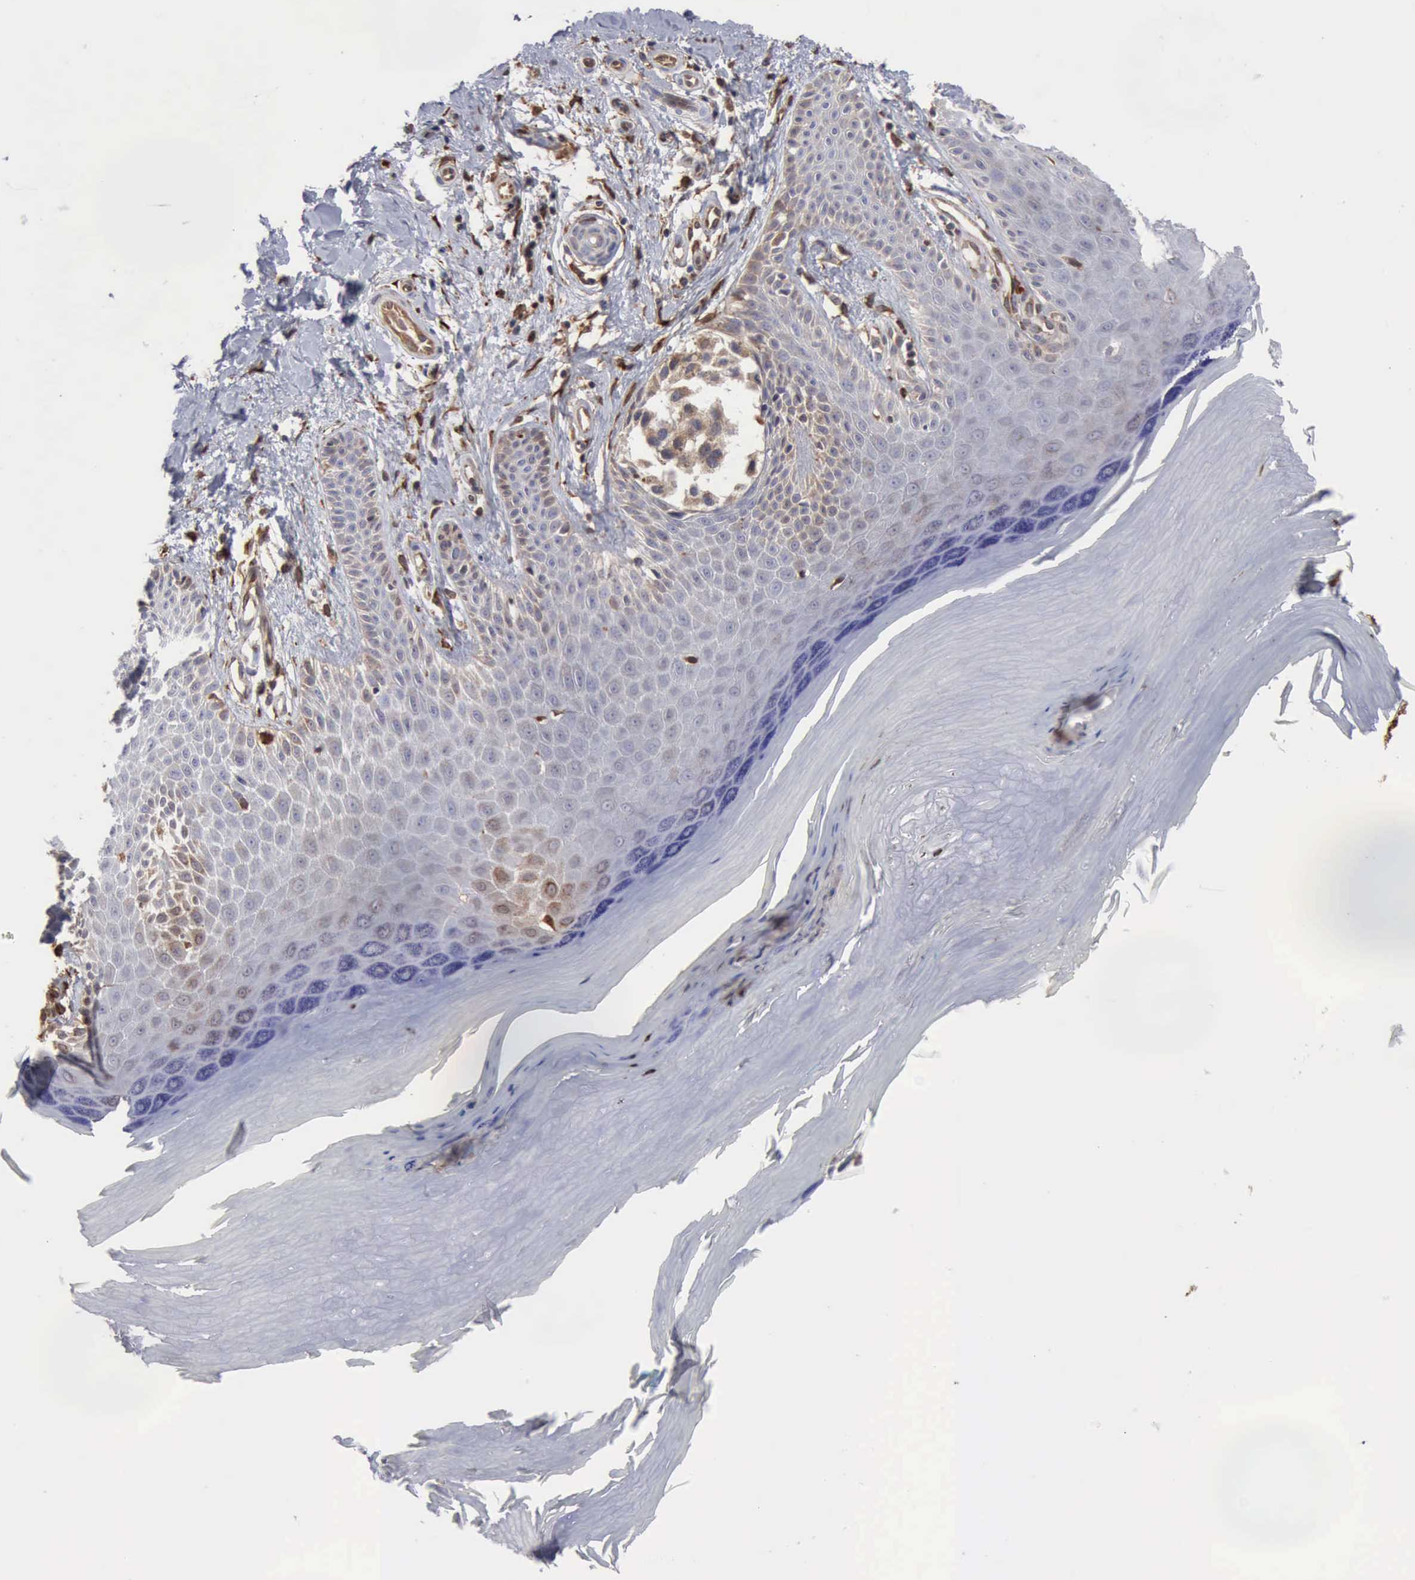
{"staining": {"intensity": "moderate", "quantity": ">75%", "location": "cytoplasmic/membranous"}, "tissue": "melanoma", "cell_type": "Tumor cells", "image_type": "cancer", "snomed": [{"axis": "morphology", "description": "Malignant melanoma, NOS"}, {"axis": "topography", "description": "Skin"}], "caption": "Protein staining by IHC reveals moderate cytoplasmic/membranous positivity in about >75% of tumor cells in melanoma. The protein of interest is shown in brown color, while the nuclei are stained blue.", "gene": "APOL2", "patient": {"sex": "male", "age": 79}}